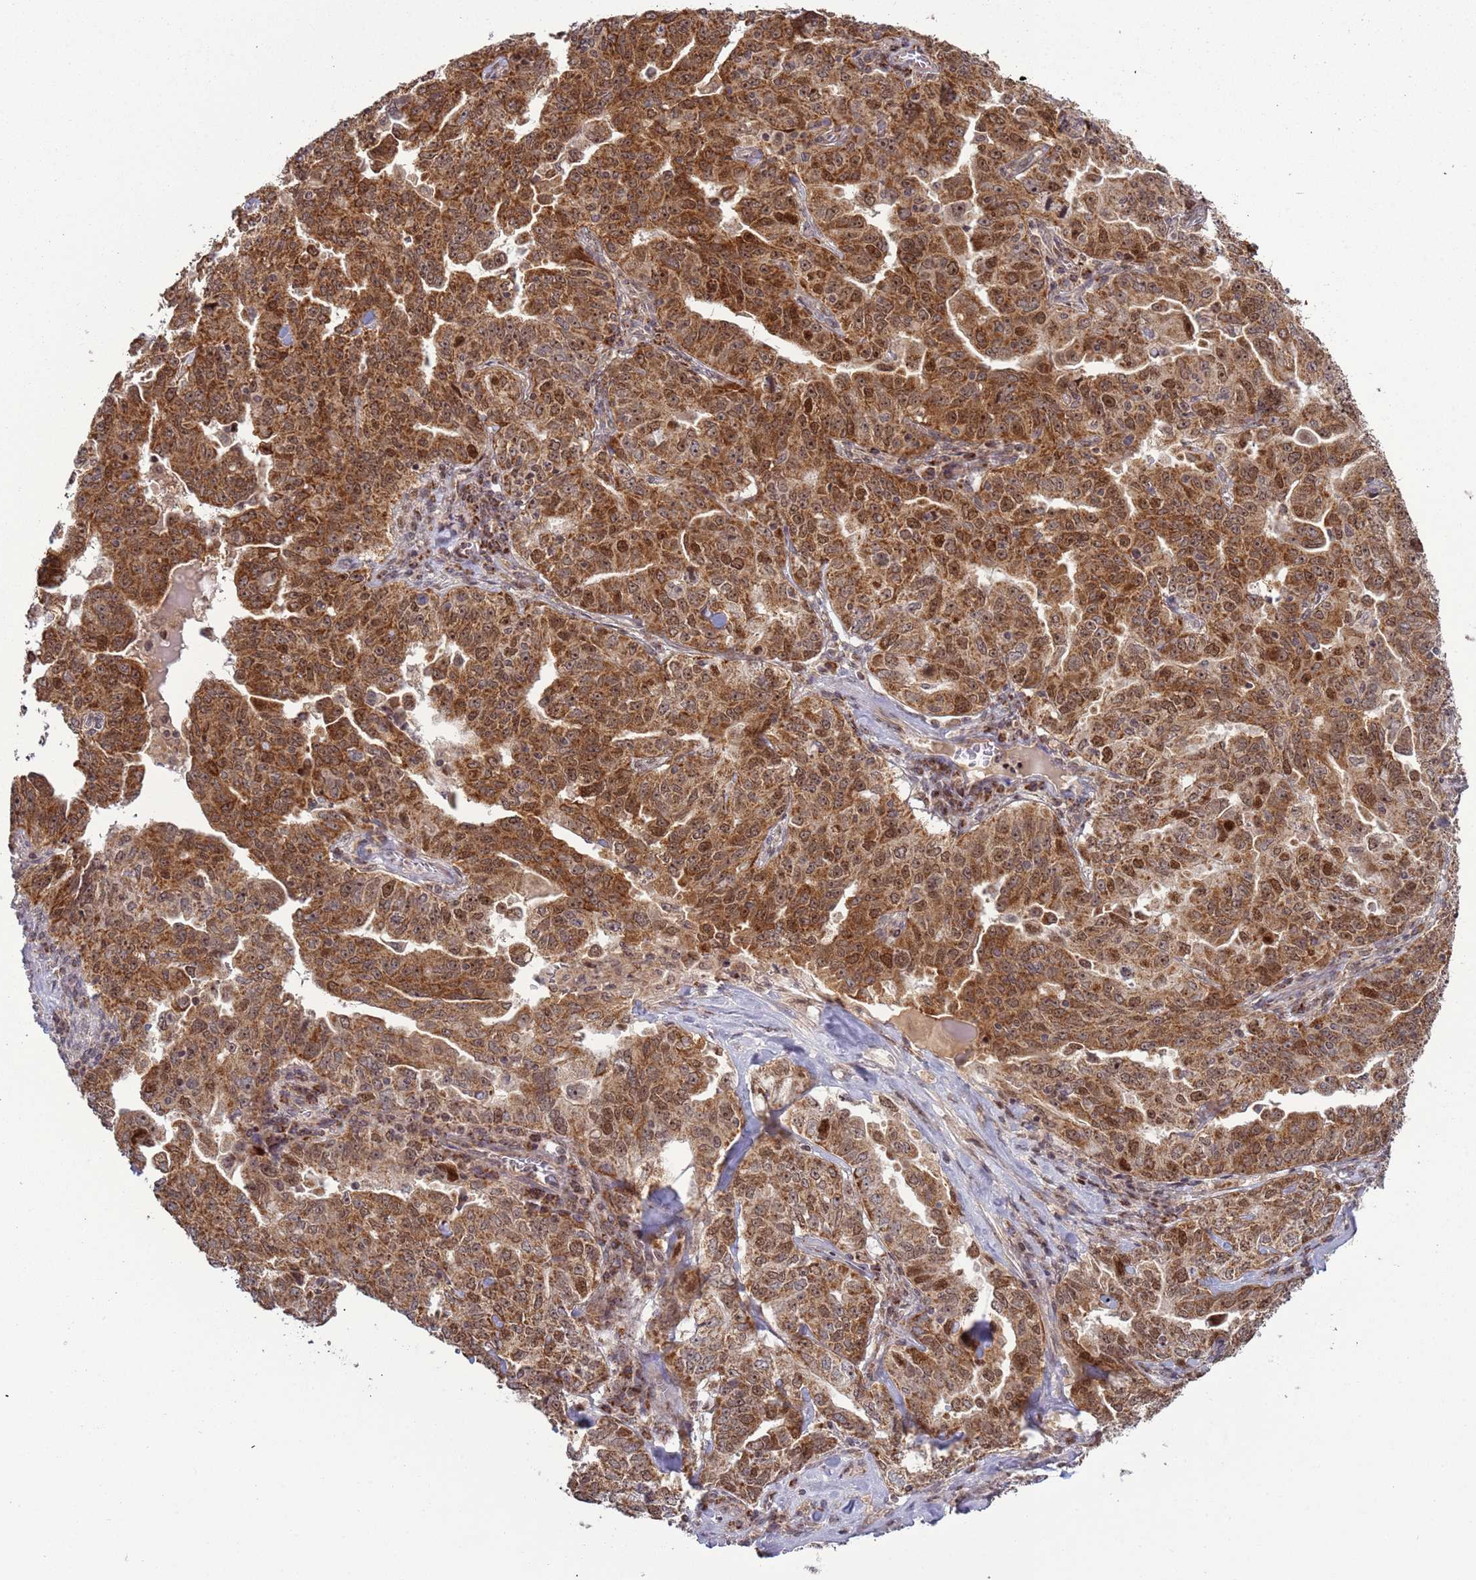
{"staining": {"intensity": "moderate", "quantity": ">75%", "location": "cytoplasmic/membranous,nuclear"}, "tissue": "ovarian cancer", "cell_type": "Tumor cells", "image_type": "cancer", "snomed": [{"axis": "morphology", "description": "Carcinoma, endometroid"}, {"axis": "topography", "description": "Ovary"}], "caption": "Protein positivity by IHC displays moderate cytoplasmic/membranous and nuclear staining in about >75% of tumor cells in endometroid carcinoma (ovarian).", "gene": "RCOR2", "patient": {"sex": "female", "age": 62}}